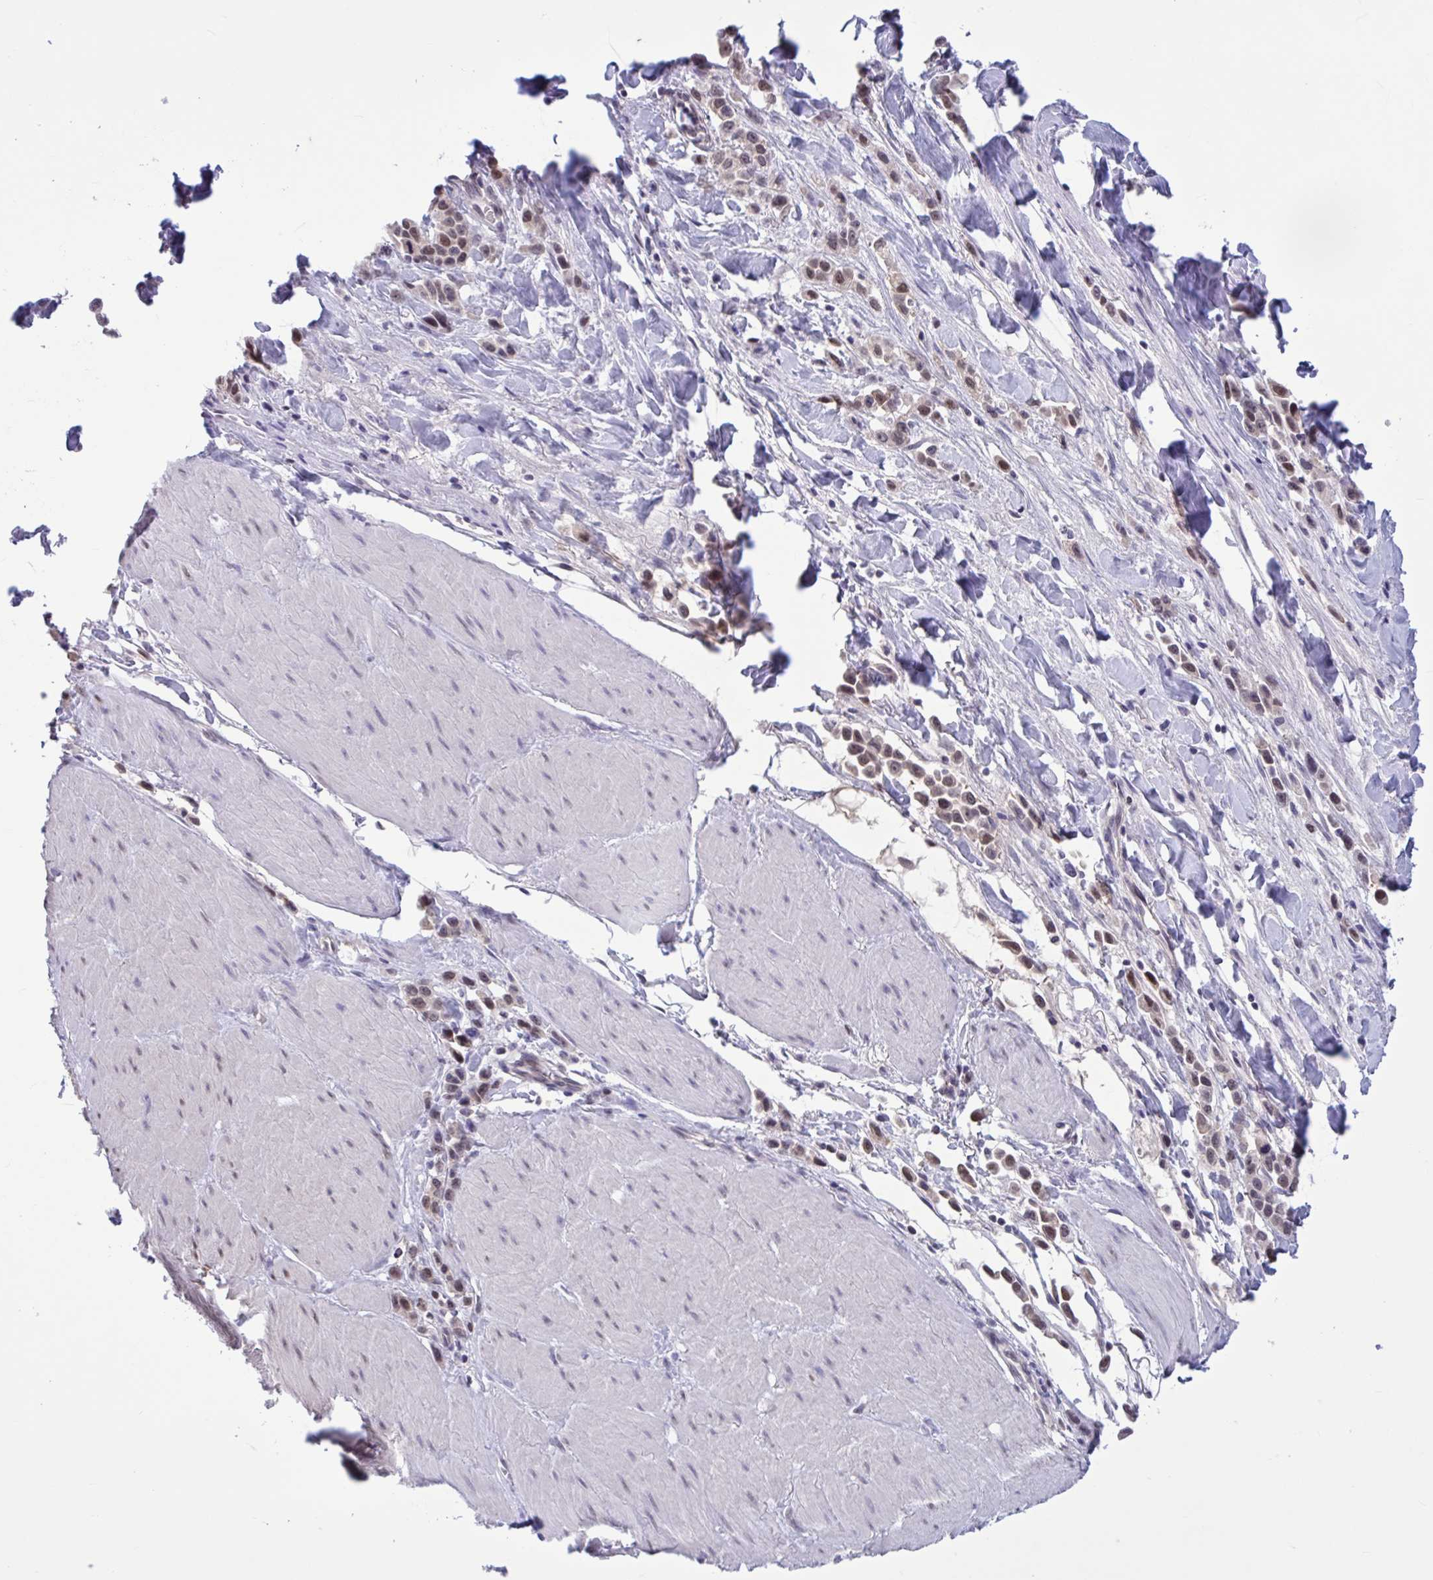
{"staining": {"intensity": "moderate", "quantity": ">75%", "location": "nuclear"}, "tissue": "stomach cancer", "cell_type": "Tumor cells", "image_type": "cancer", "snomed": [{"axis": "morphology", "description": "Adenocarcinoma, NOS"}, {"axis": "topography", "description": "Stomach"}], "caption": "Tumor cells reveal medium levels of moderate nuclear expression in approximately >75% of cells in stomach adenocarcinoma.", "gene": "RBL1", "patient": {"sex": "male", "age": 47}}